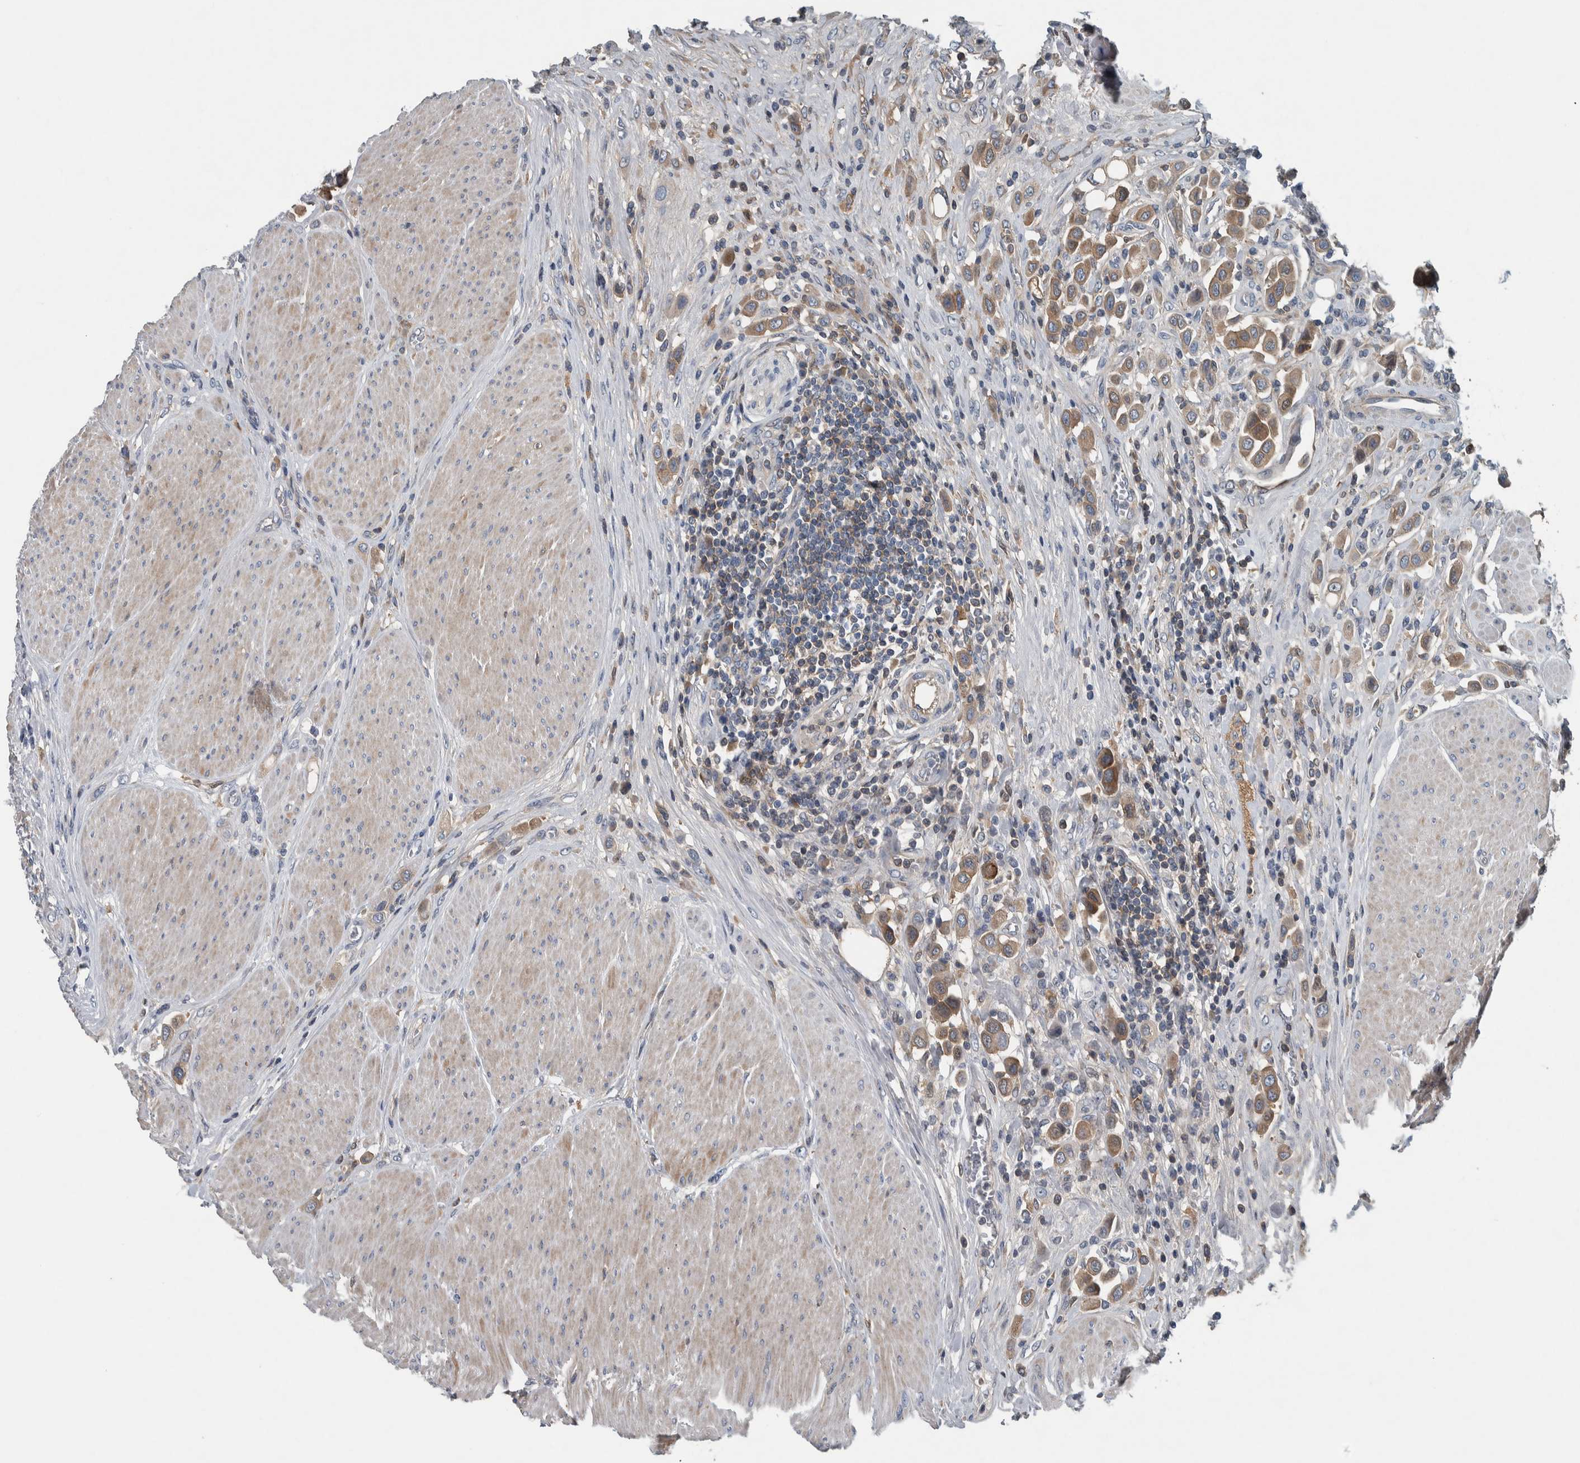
{"staining": {"intensity": "moderate", "quantity": ">75%", "location": "cytoplasmic/membranous"}, "tissue": "urothelial cancer", "cell_type": "Tumor cells", "image_type": "cancer", "snomed": [{"axis": "morphology", "description": "Urothelial carcinoma, High grade"}, {"axis": "topography", "description": "Urinary bladder"}], "caption": "A histopathology image of human urothelial cancer stained for a protein displays moderate cytoplasmic/membranous brown staining in tumor cells.", "gene": "SERPINC1", "patient": {"sex": "male", "age": 50}}